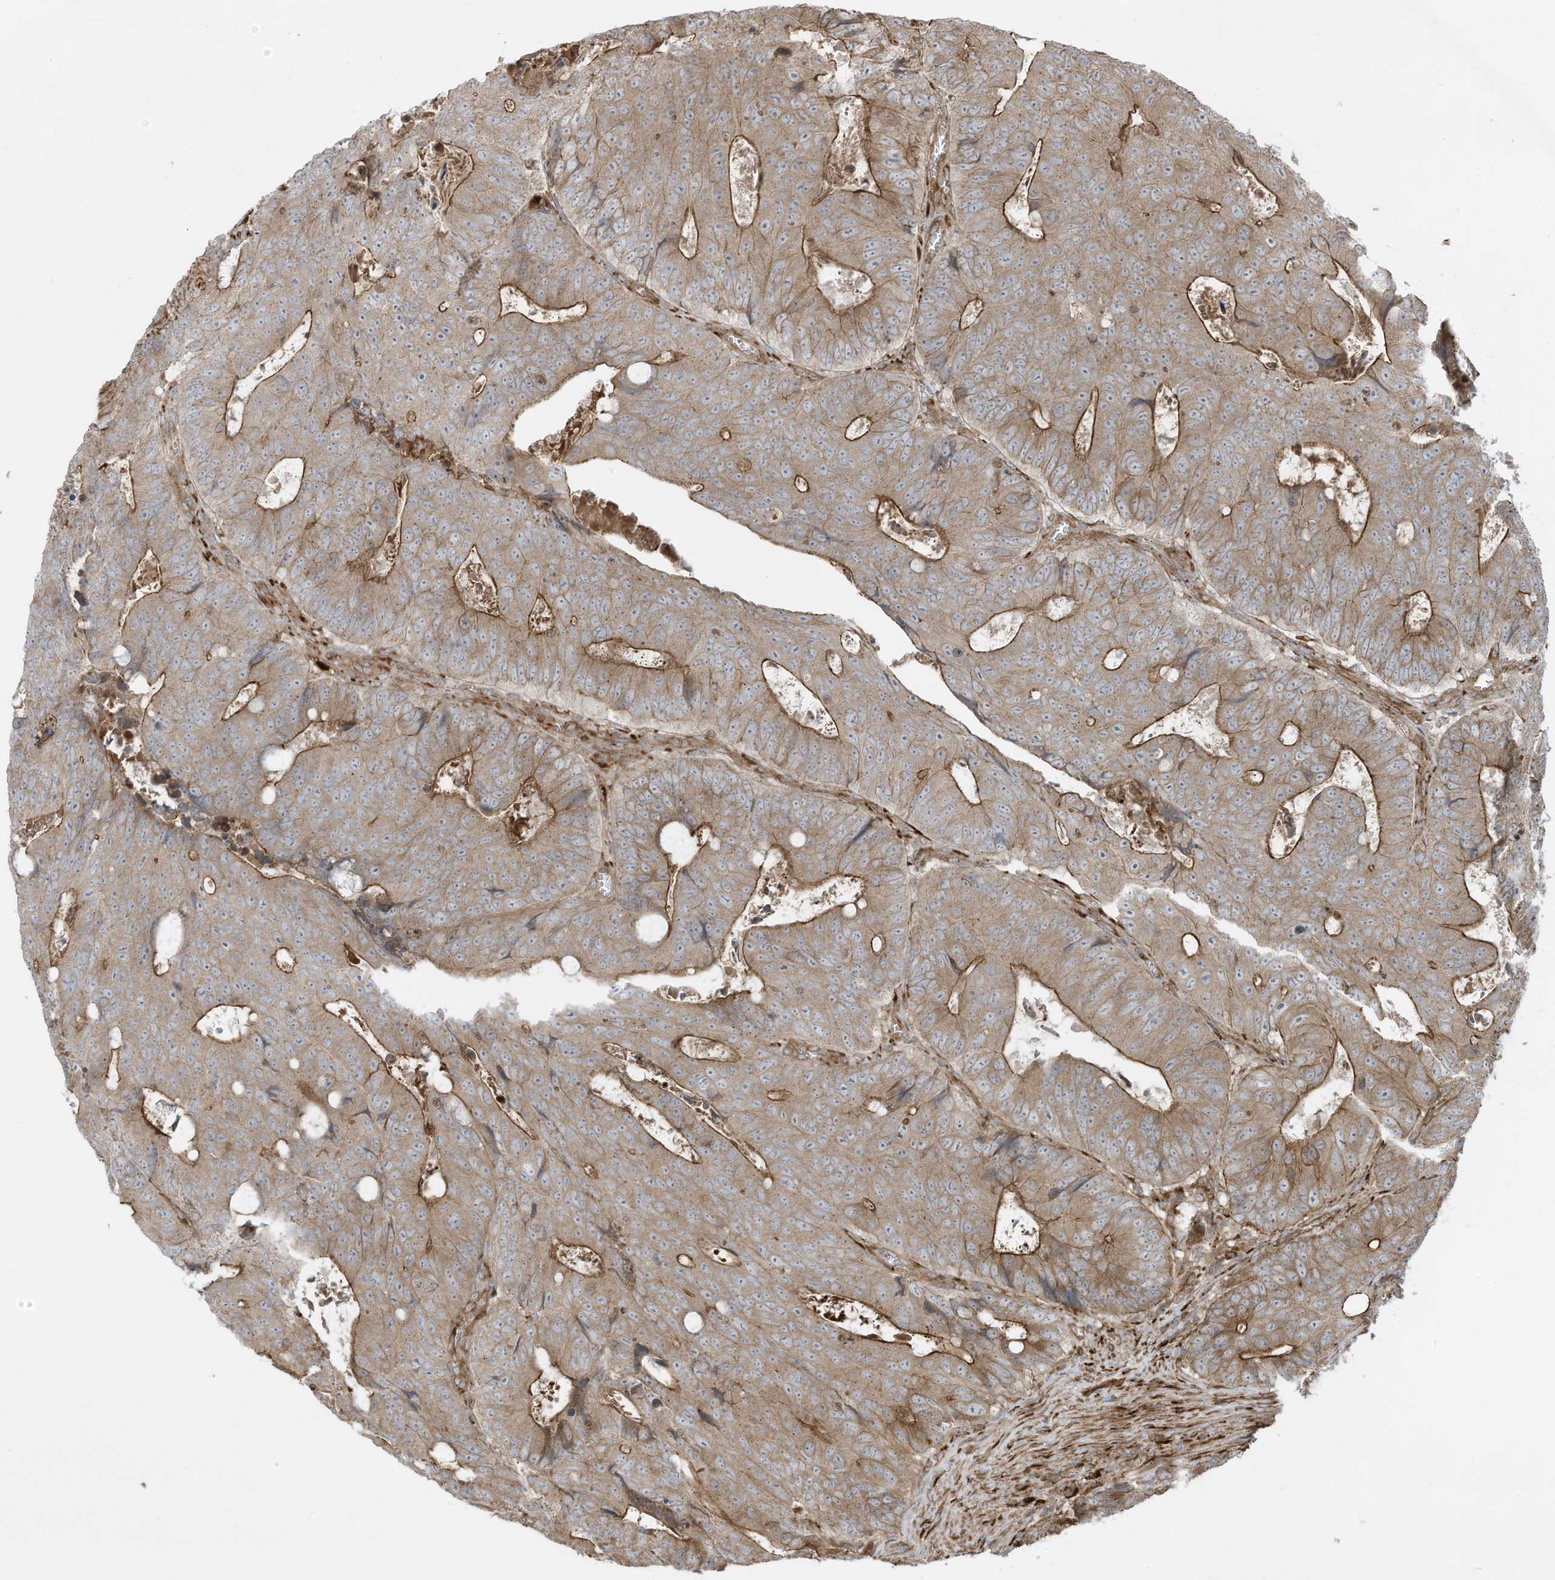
{"staining": {"intensity": "moderate", "quantity": ">75%", "location": "cytoplasmic/membranous"}, "tissue": "colorectal cancer", "cell_type": "Tumor cells", "image_type": "cancer", "snomed": [{"axis": "morphology", "description": "Adenocarcinoma, NOS"}, {"axis": "topography", "description": "Colon"}], "caption": "Brown immunohistochemical staining in human colorectal cancer (adenocarcinoma) reveals moderate cytoplasmic/membranous staining in about >75% of tumor cells.", "gene": "DDIT4", "patient": {"sex": "male", "age": 87}}